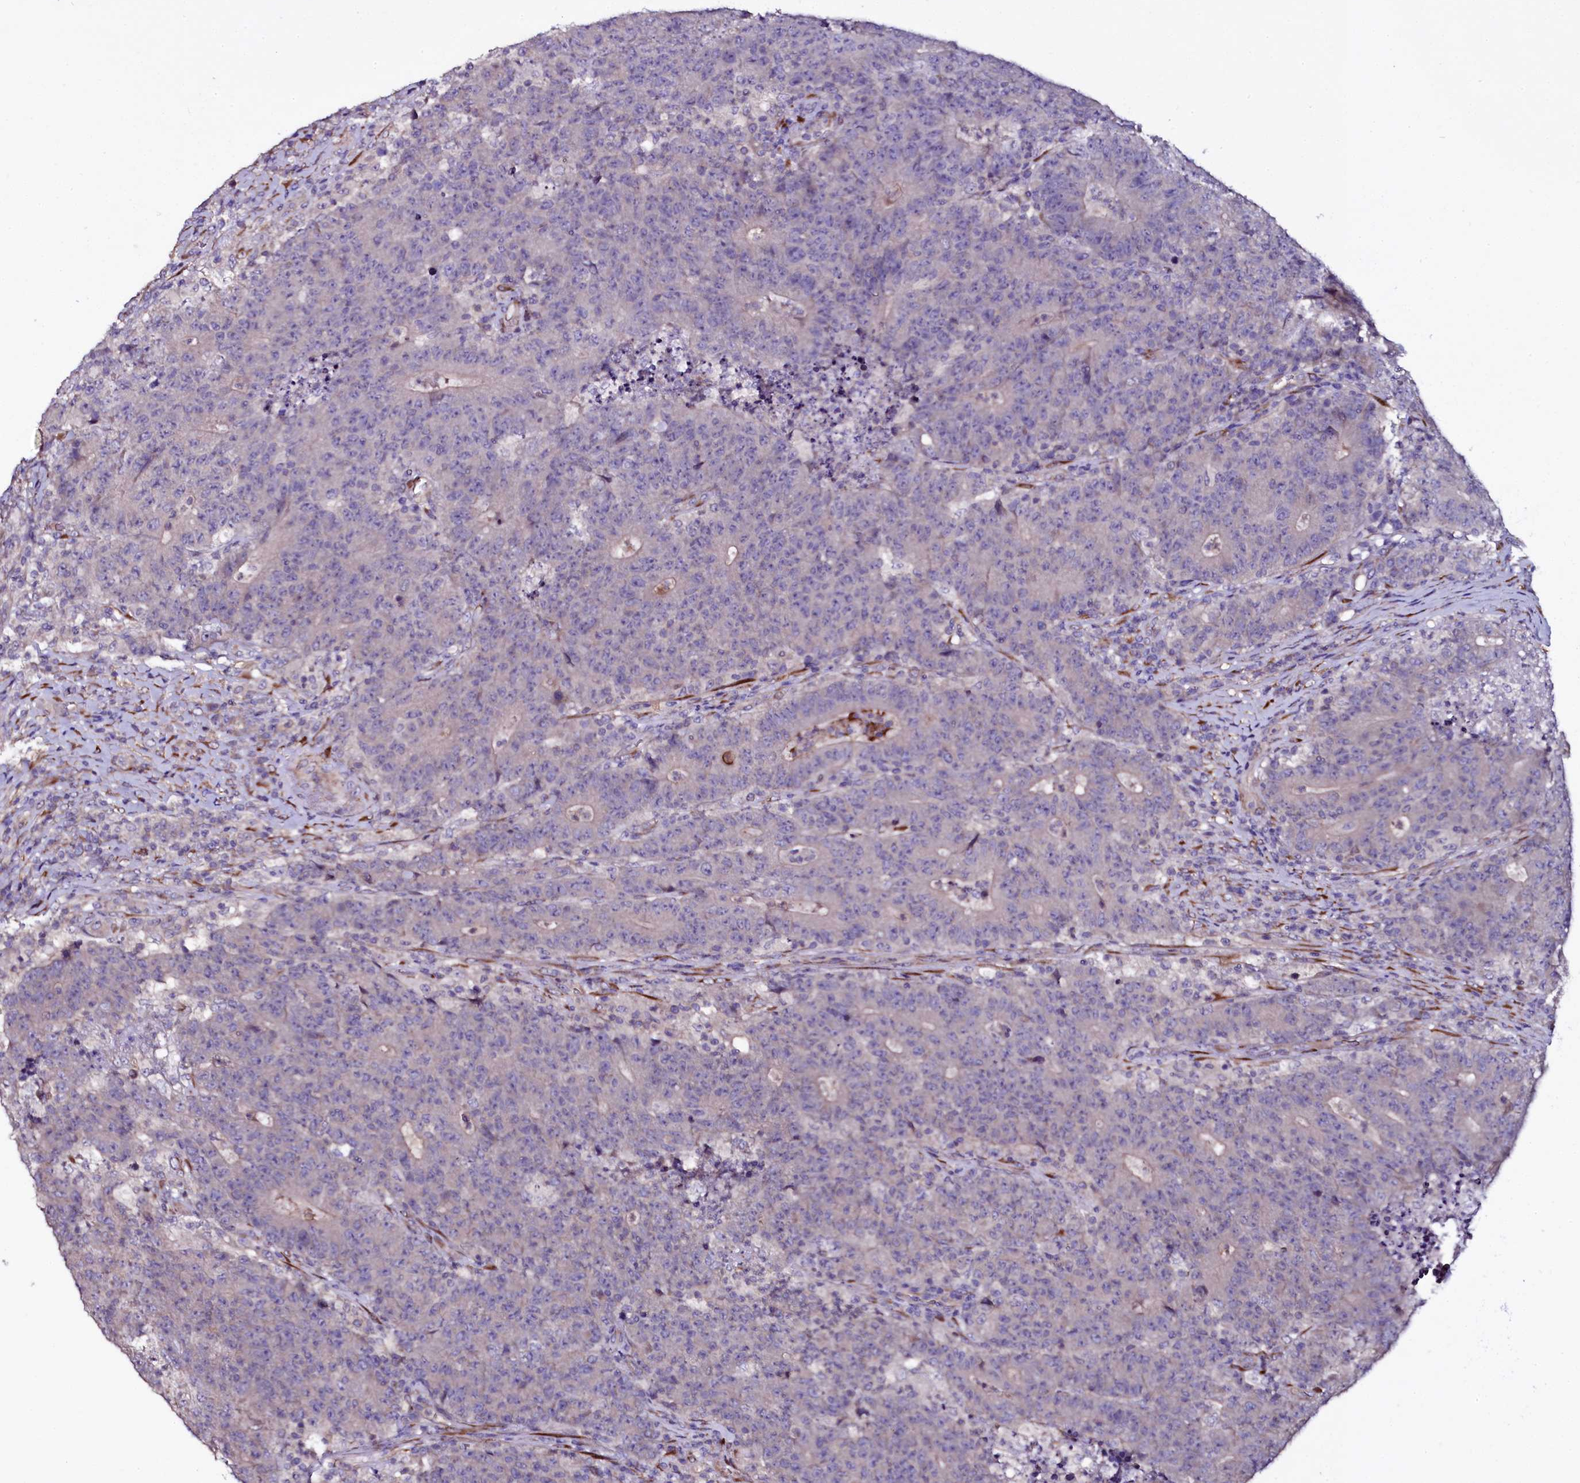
{"staining": {"intensity": "negative", "quantity": "none", "location": "none"}, "tissue": "colorectal cancer", "cell_type": "Tumor cells", "image_type": "cancer", "snomed": [{"axis": "morphology", "description": "Adenocarcinoma, NOS"}, {"axis": "topography", "description": "Colon"}], "caption": "The image demonstrates no staining of tumor cells in colorectal cancer.", "gene": "WIPF3", "patient": {"sex": "female", "age": 75}}